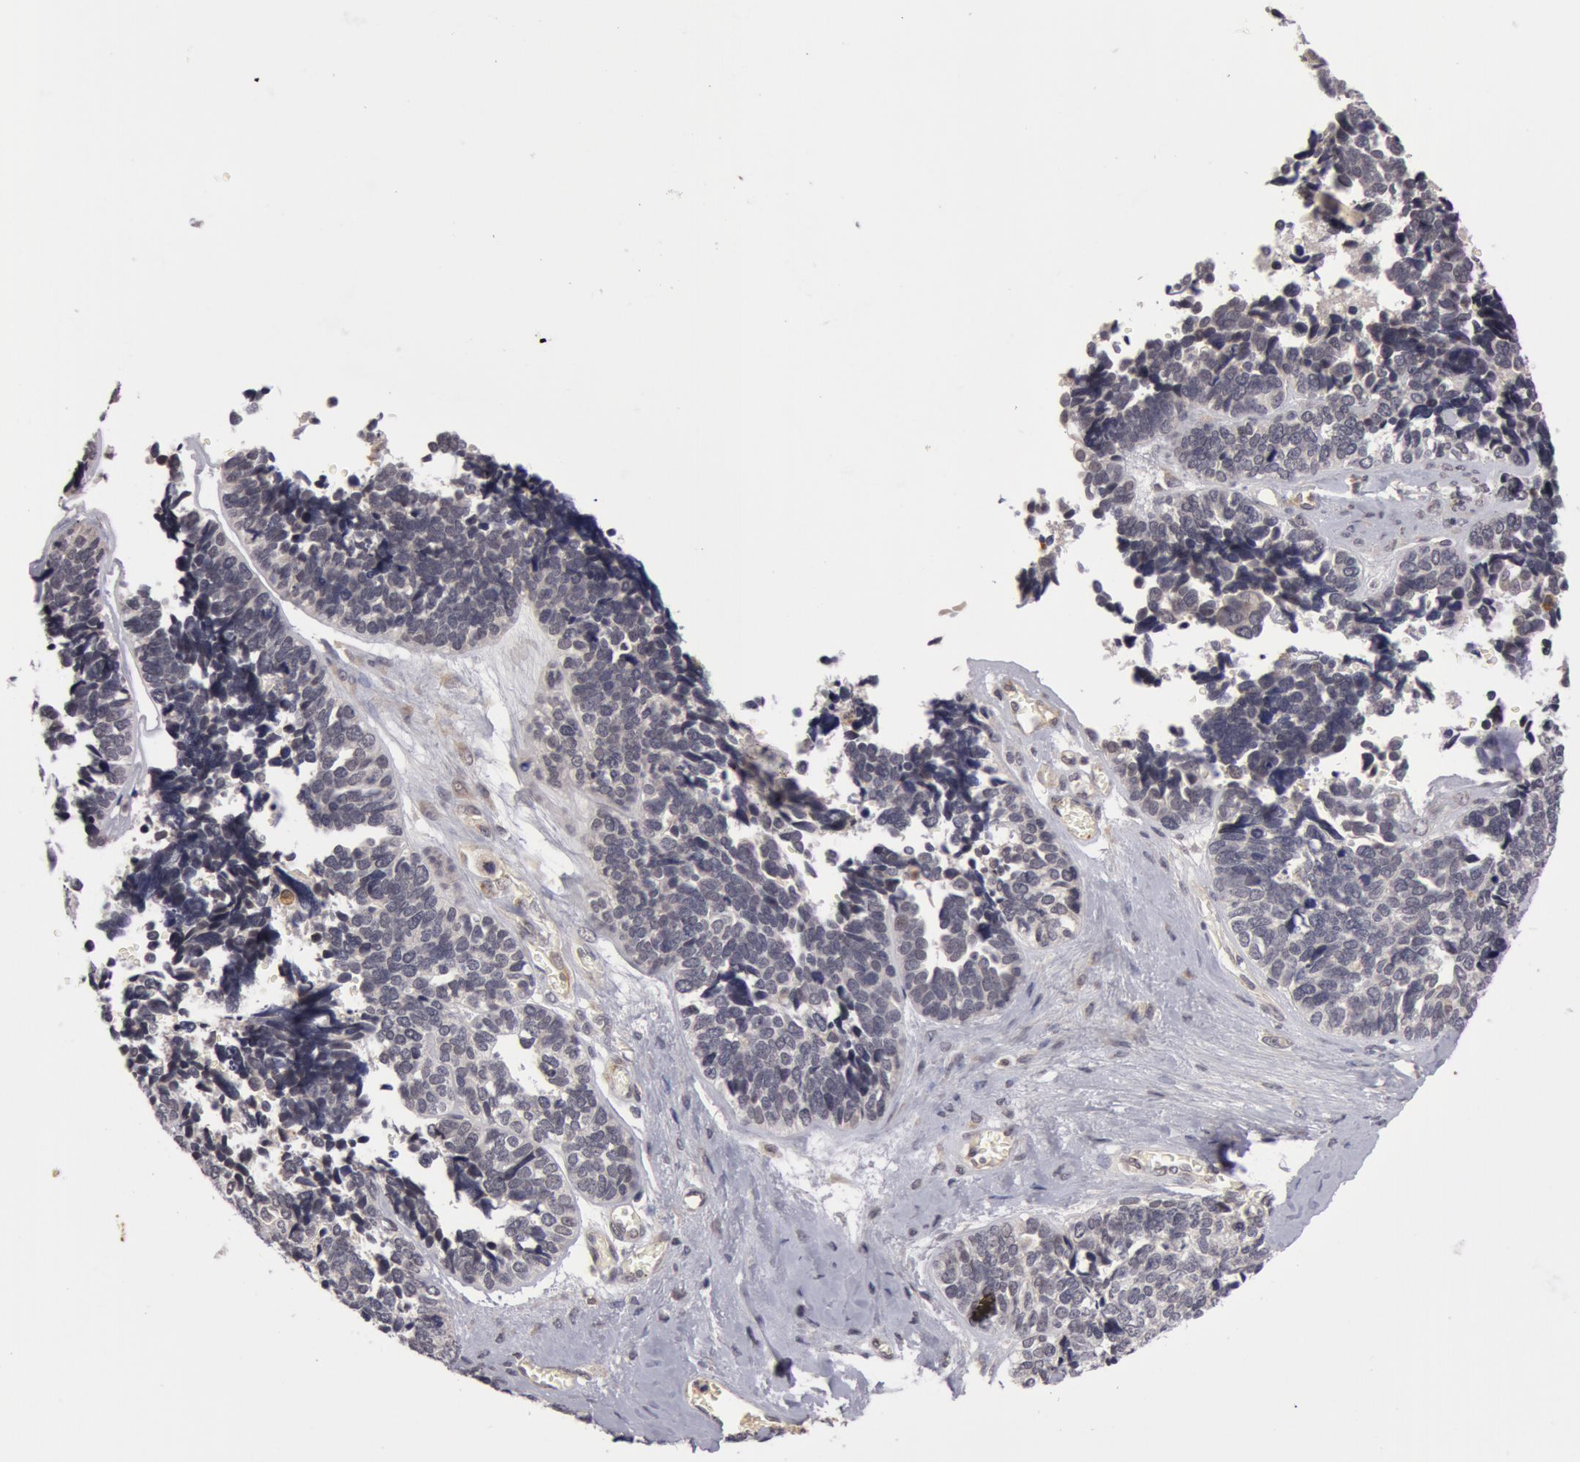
{"staining": {"intensity": "negative", "quantity": "none", "location": "none"}, "tissue": "ovarian cancer", "cell_type": "Tumor cells", "image_type": "cancer", "snomed": [{"axis": "morphology", "description": "Cystadenocarcinoma, serous, NOS"}, {"axis": "topography", "description": "Ovary"}], "caption": "IHC micrograph of human ovarian cancer stained for a protein (brown), which demonstrates no staining in tumor cells.", "gene": "SYTL4", "patient": {"sex": "female", "age": 77}}